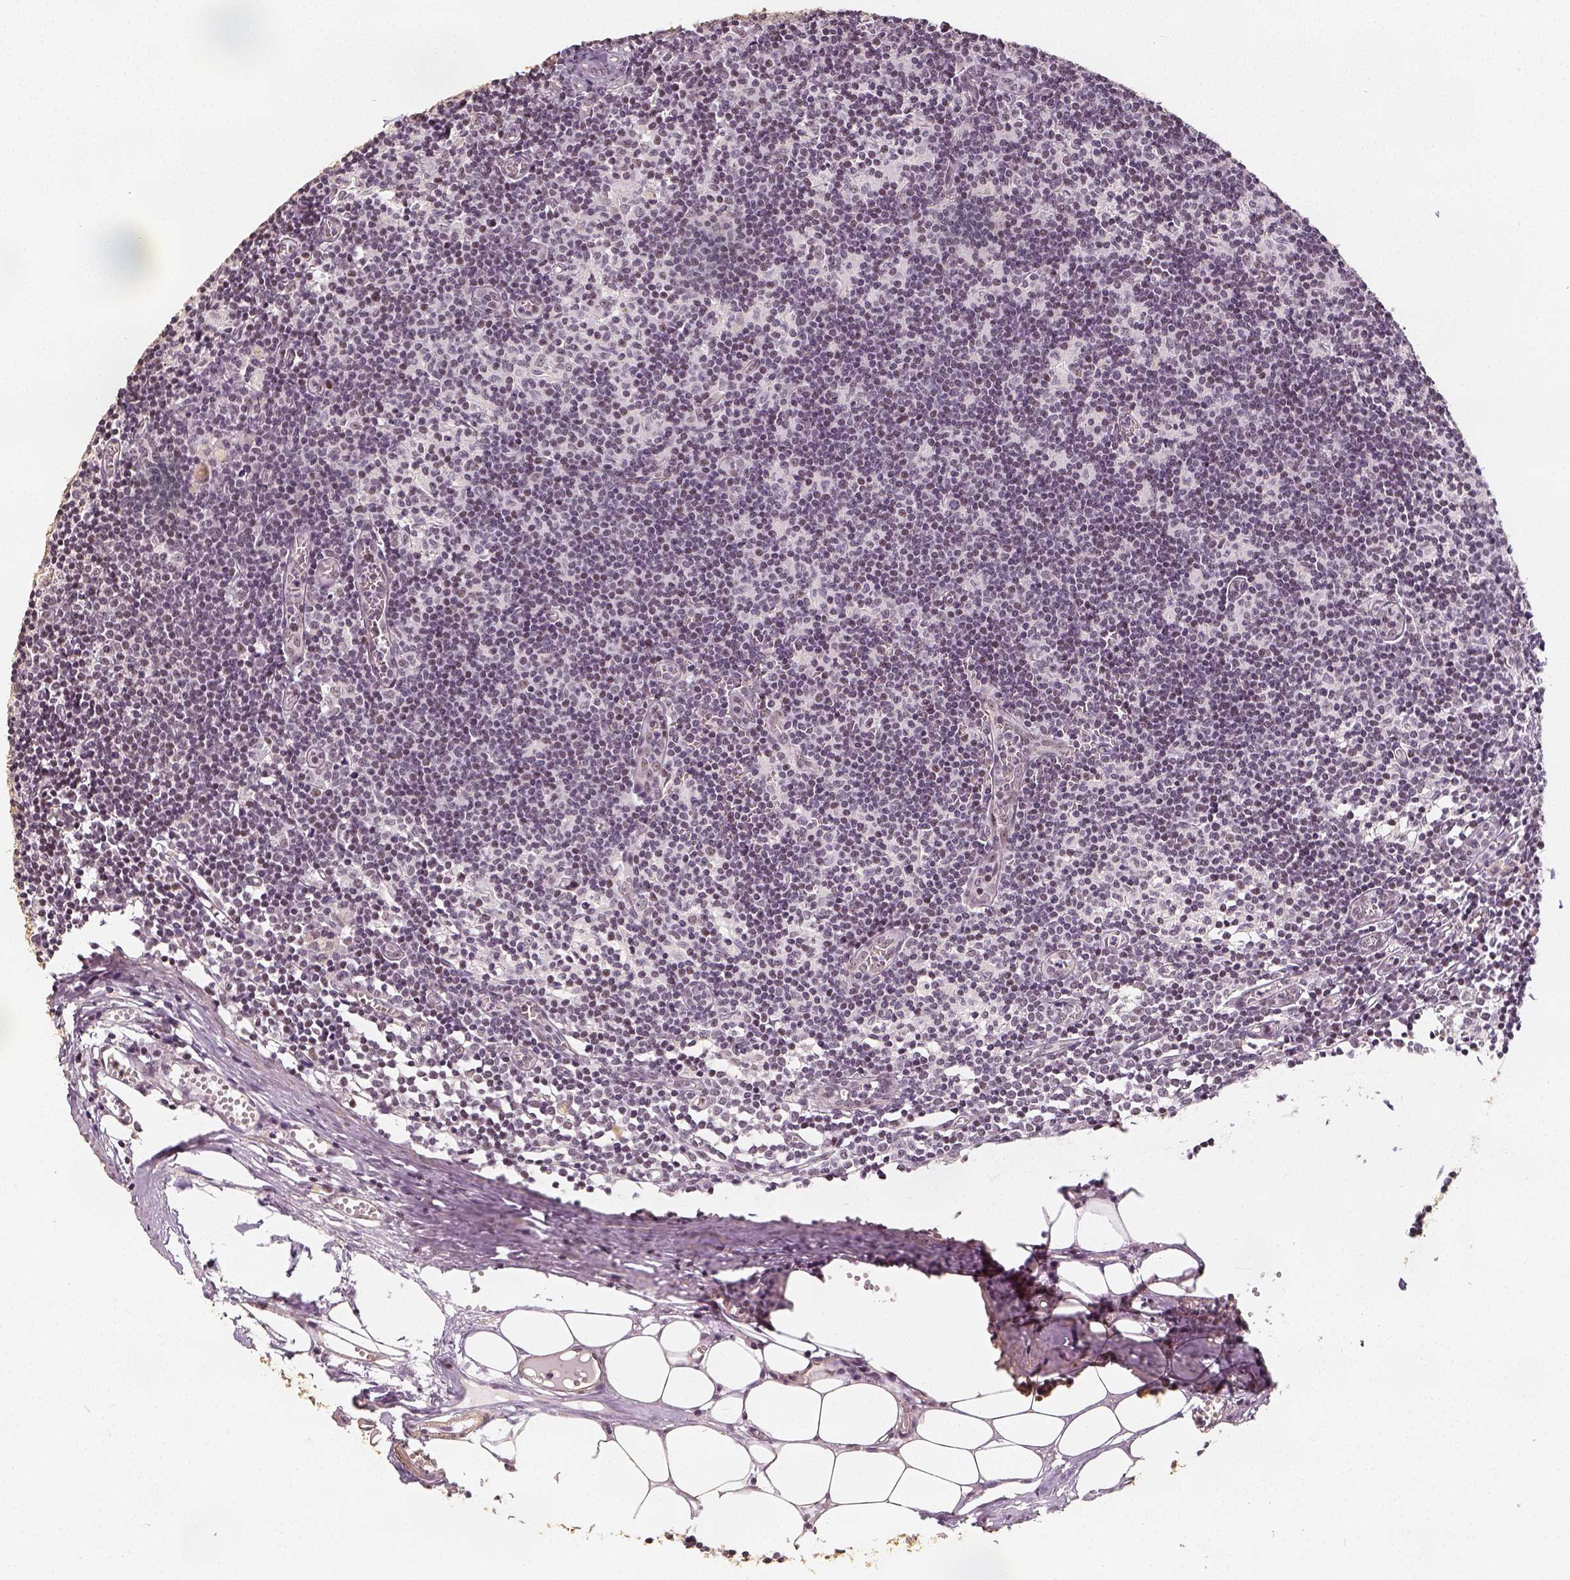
{"staining": {"intensity": "weak", "quantity": "<25%", "location": "nuclear"}, "tissue": "lymph node", "cell_type": "Non-germinal center cells", "image_type": "normal", "snomed": [{"axis": "morphology", "description": "Normal tissue, NOS"}, {"axis": "topography", "description": "Lymph node"}], "caption": "An IHC photomicrograph of unremarkable lymph node is shown. There is no staining in non-germinal center cells of lymph node.", "gene": "HDAC1", "patient": {"sex": "female", "age": 52}}